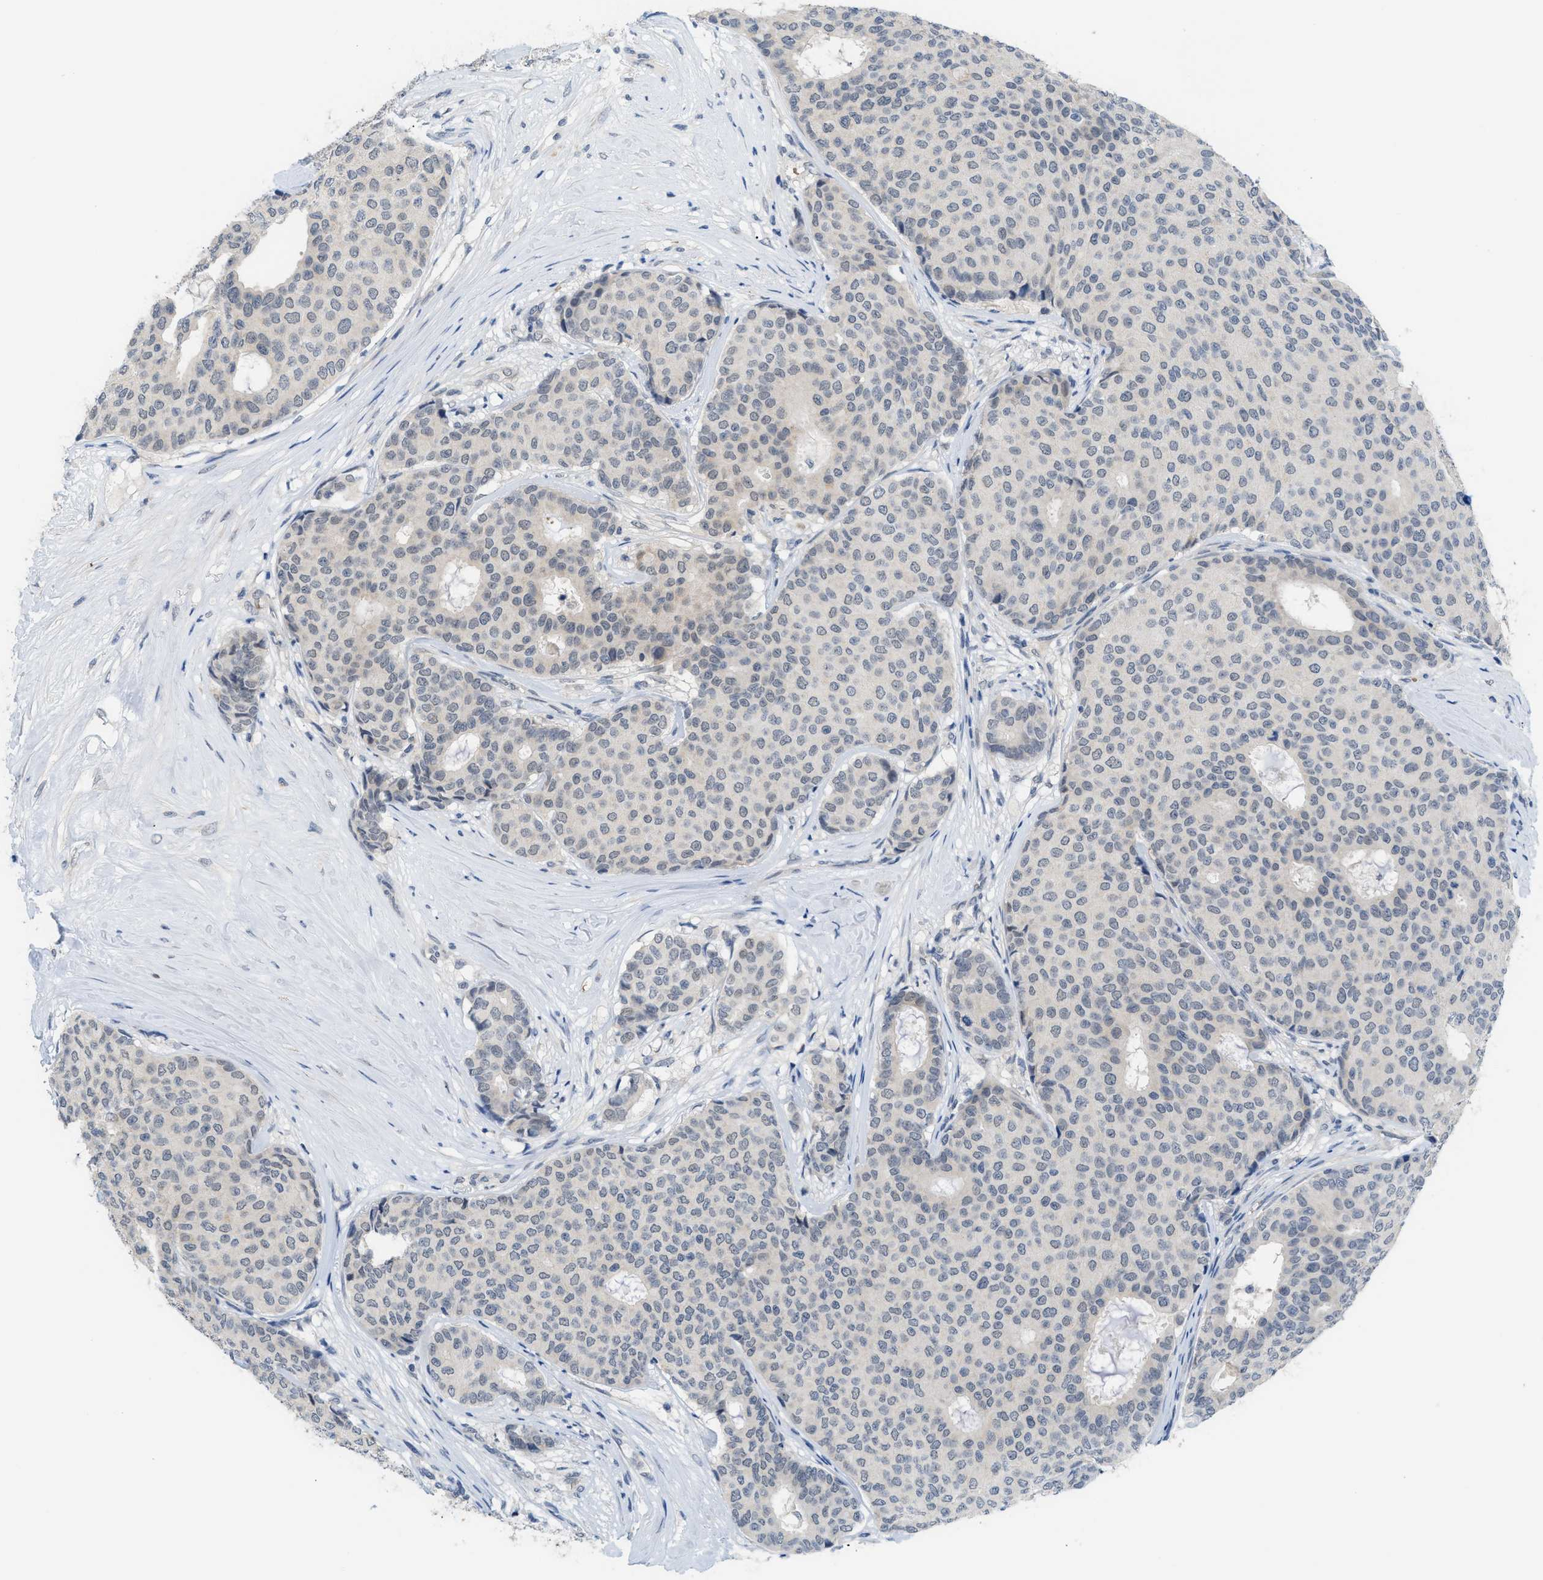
{"staining": {"intensity": "negative", "quantity": "none", "location": "none"}, "tissue": "breast cancer", "cell_type": "Tumor cells", "image_type": "cancer", "snomed": [{"axis": "morphology", "description": "Duct carcinoma"}, {"axis": "topography", "description": "Breast"}], "caption": "This is an IHC micrograph of breast cancer (infiltrating ductal carcinoma). There is no staining in tumor cells.", "gene": "PSAT1", "patient": {"sex": "female", "age": 75}}